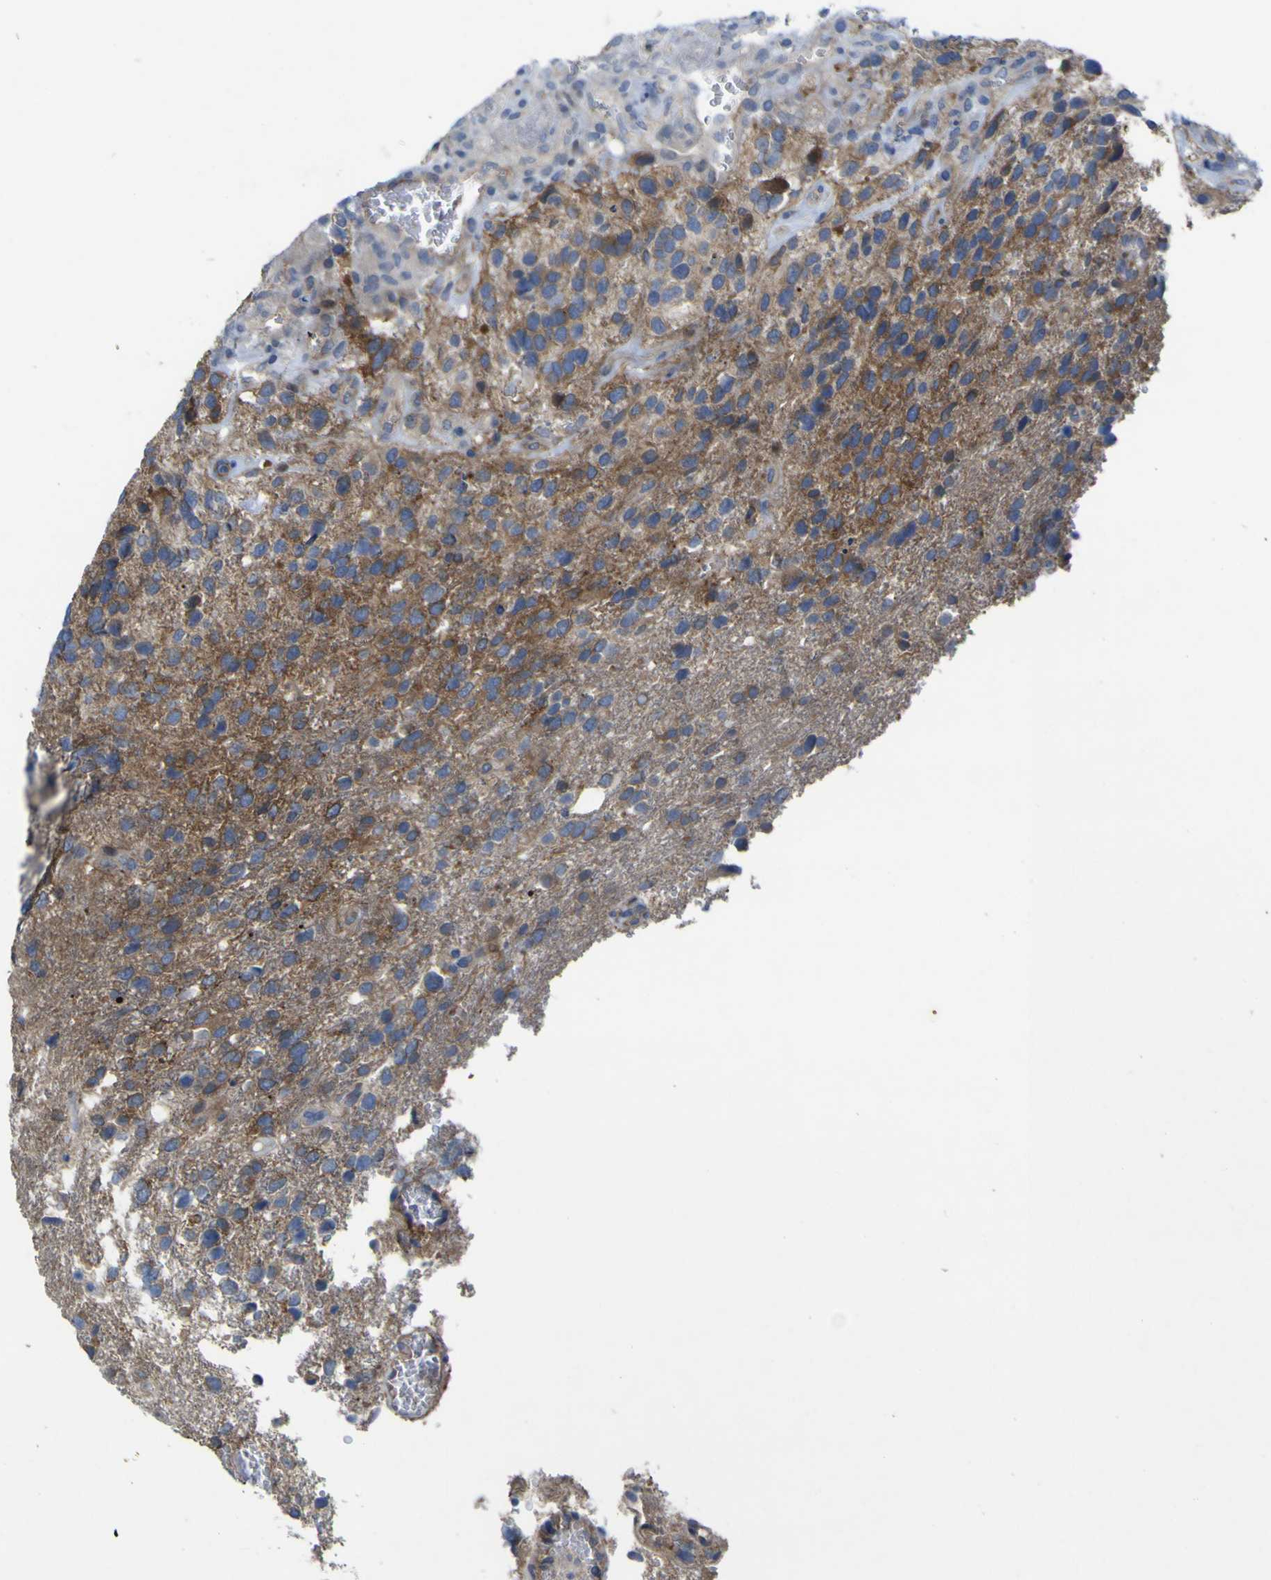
{"staining": {"intensity": "weak", "quantity": "<25%", "location": "cytoplasmic/membranous"}, "tissue": "glioma", "cell_type": "Tumor cells", "image_type": "cancer", "snomed": [{"axis": "morphology", "description": "Glioma, malignant, High grade"}, {"axis": "topography", "description": "Brain"}], "caption": "This photomicrograph is of glioma stained with IHC to label a protein in brown with the nuclei are counter-stained blue. There is no positivity in tumor cells. (DAB (3,3'-diaminobenzidine) immunohistochemistry (IHC) with hematoxylin counter stain).", "gene": "NAV1", "patient": {"sex": "female", "age": 58}}